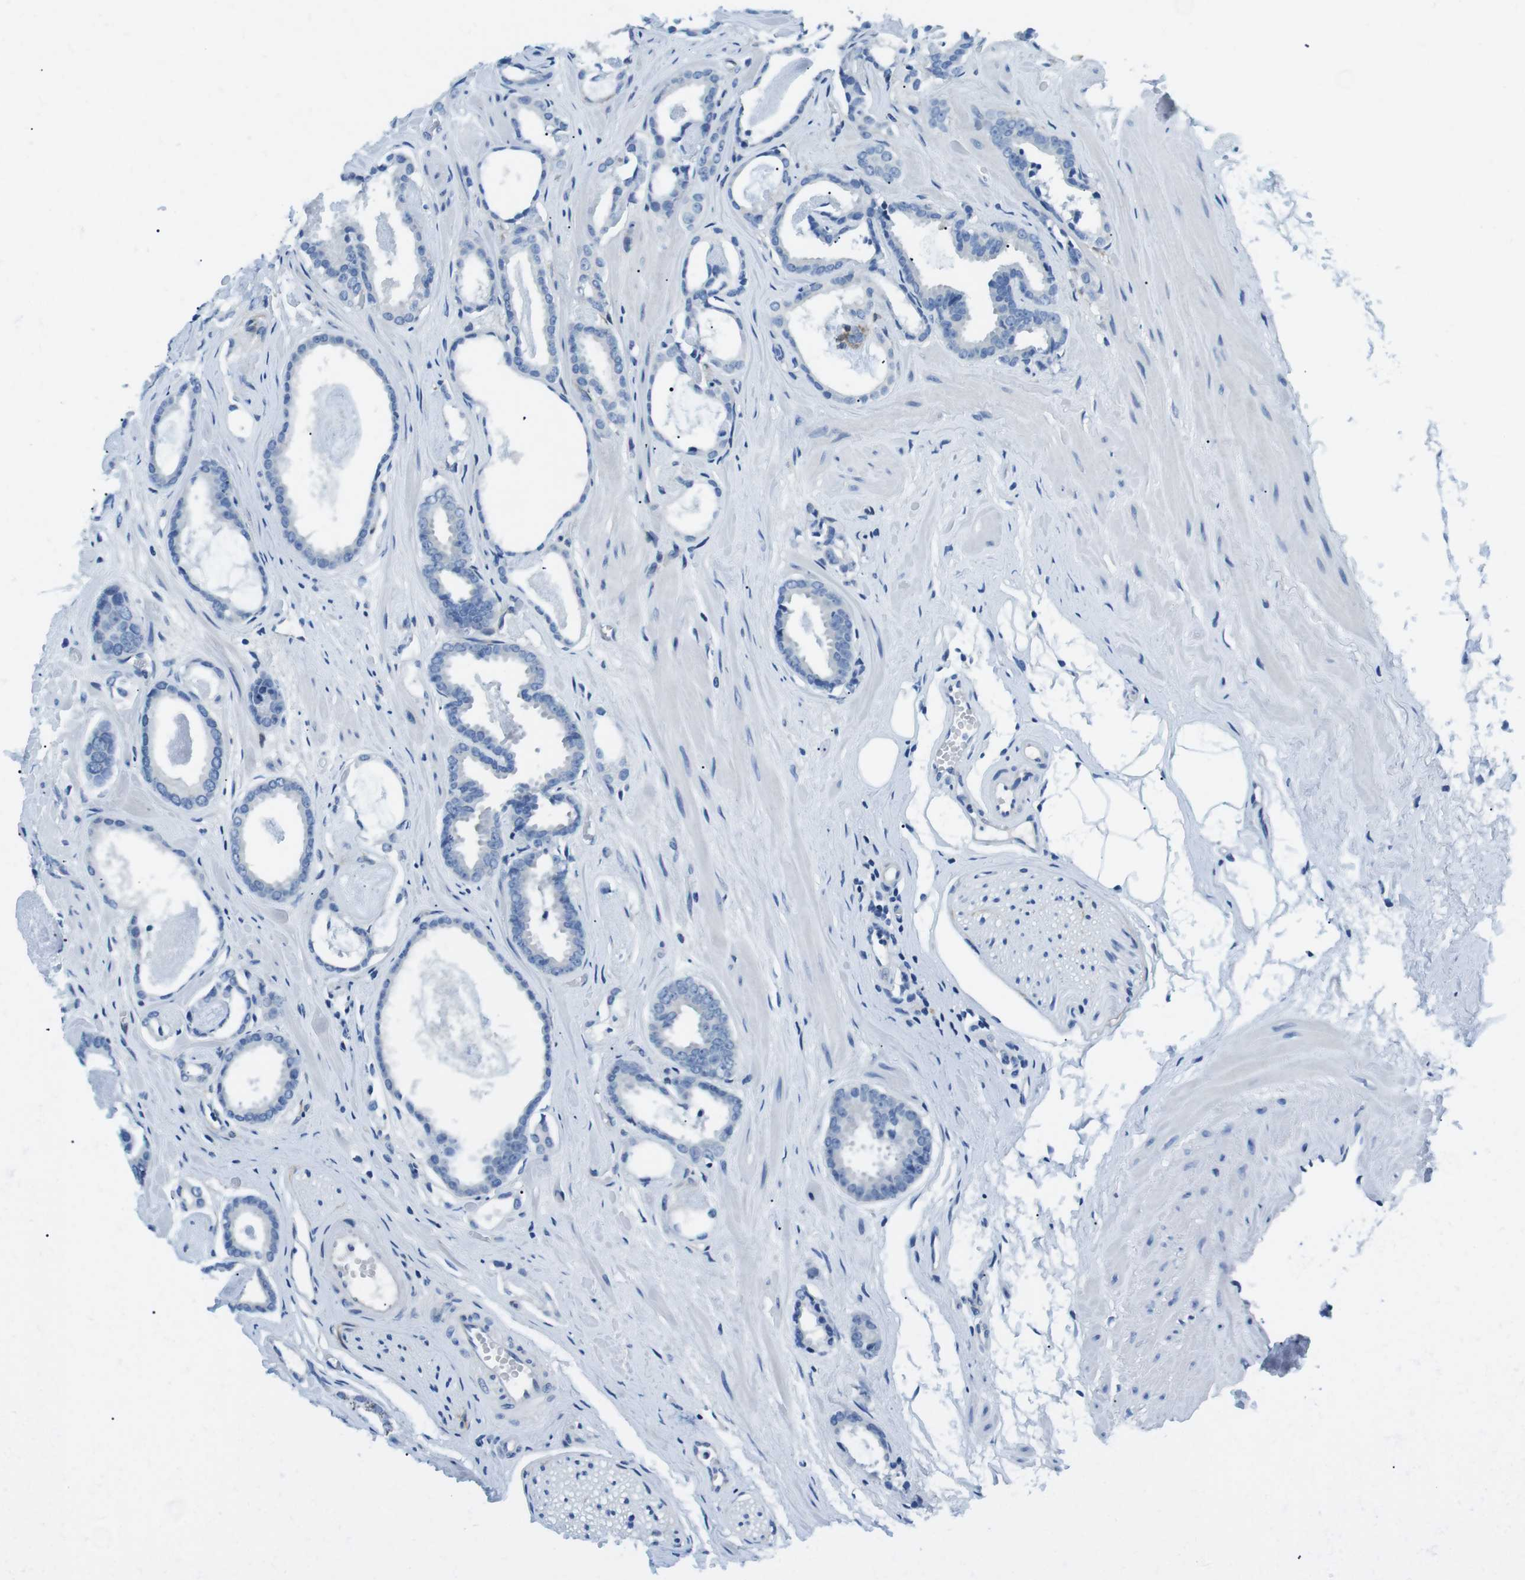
{"staining": {"intensity": "negative", "quantity": "none", "location": "none"}, "tissue": "prostate cancer", "cell_type": "Tumor cells", "image_type": "cancer", "snomed": [{"axis": "morphology", "description": "Adenocarcinoma, Low grade"}, {"axis": "topography", "description": "Prostate"}], "caption": "Human prostate low-grade adenocarcinoma stained for a protein using immunohistochemistry (IHC) reveals no expression in tumor cells.", "gene": "PHLDA1", "patient": {"sex": "male", "age": 53}}